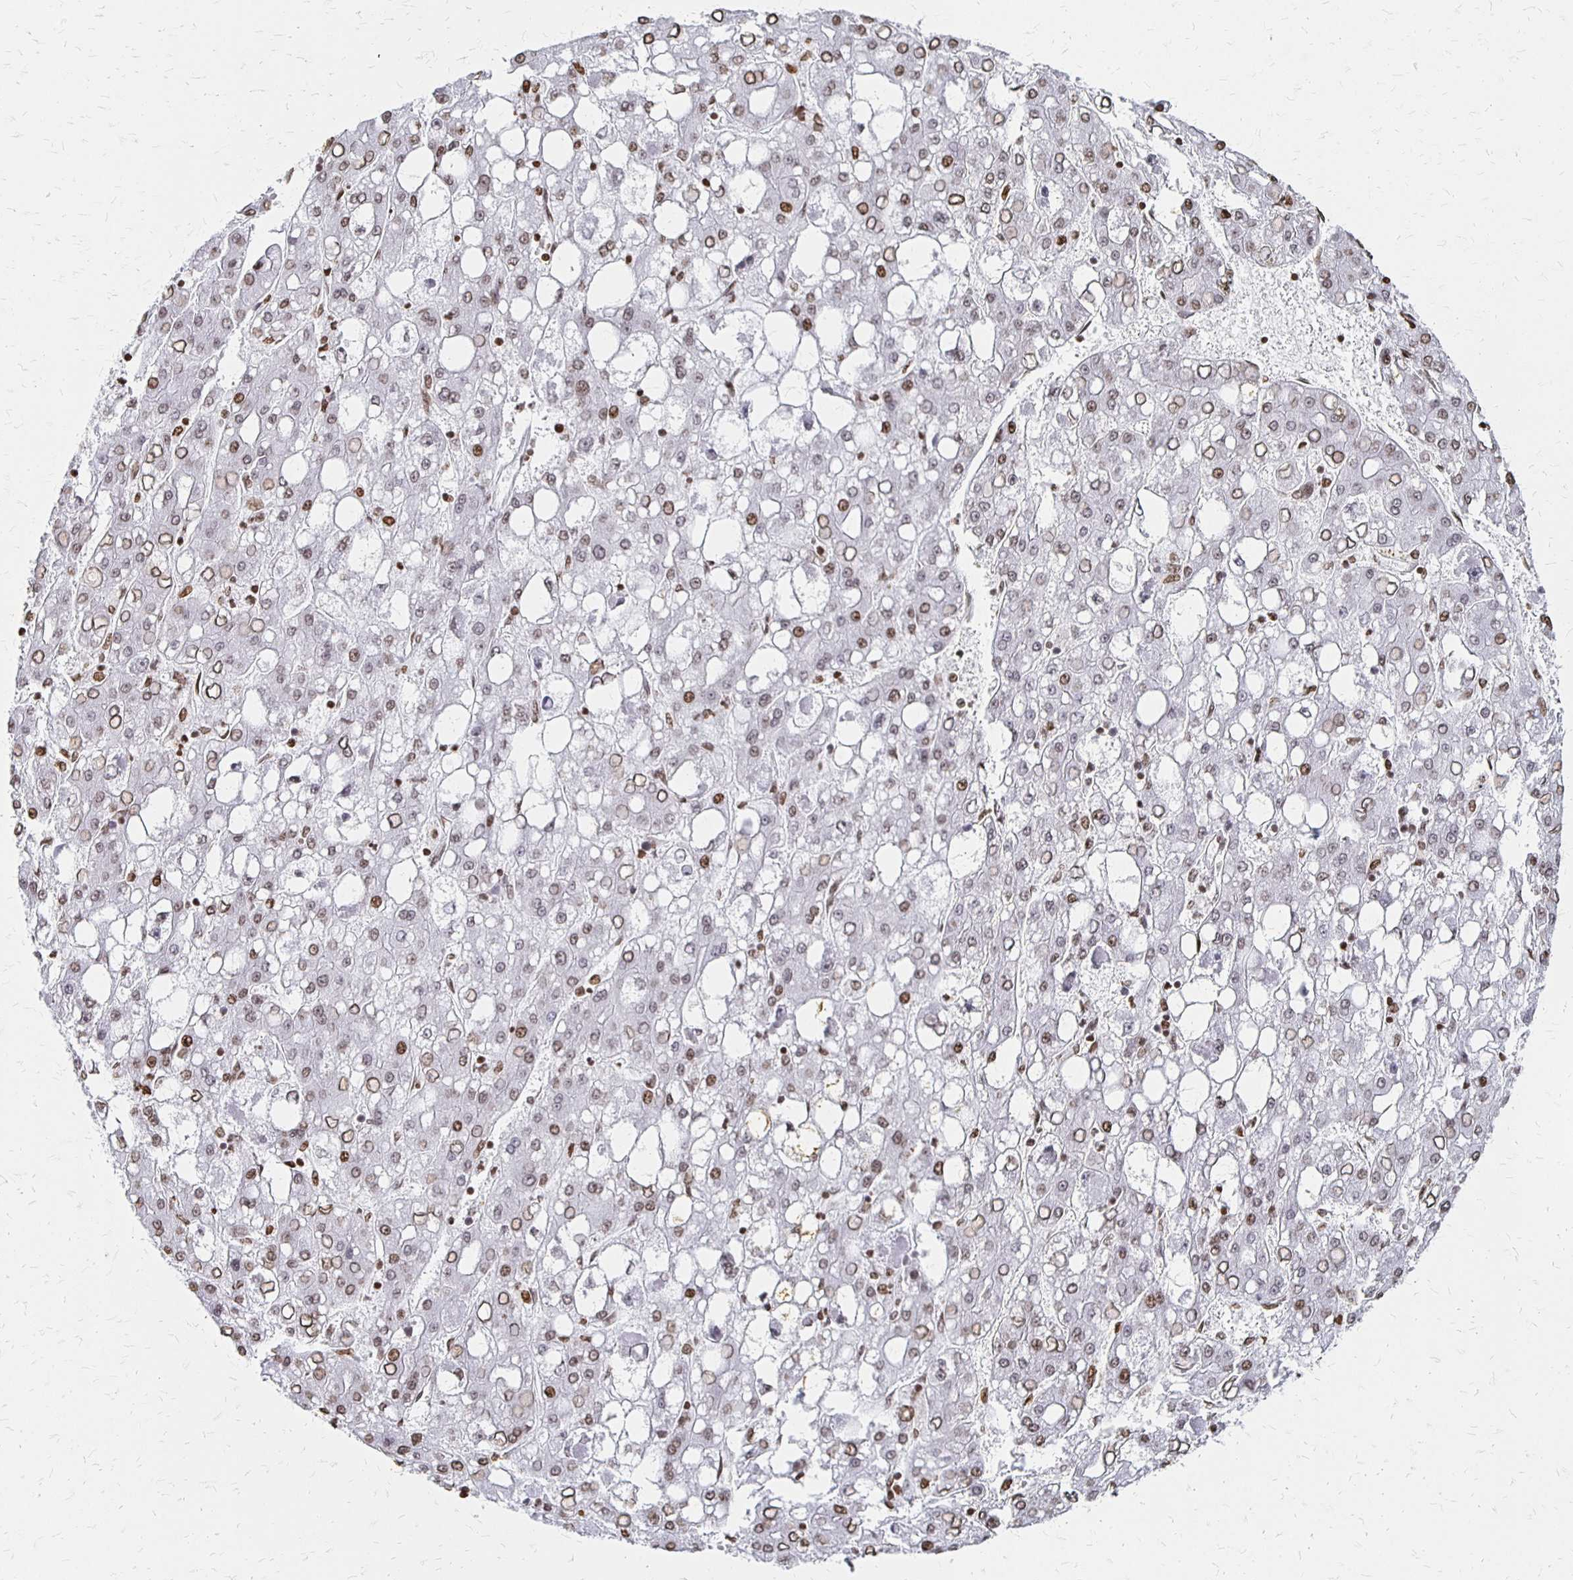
{"staining": {"intensity": "moderate", "quantity": "25%-75%", "location": "nuclear"}, "tissue": "liver cancer", "cell_type": "Tumor cells", "image_type": "cancer", "snomed": [{"axis": "morphology", "description": "Carcinoma, Hepatocellular, NOS"}, {"axis": "topography", "description": "Liver"}], "caption": "Immunohistochemistry micrograph of neoplastic tissue: human hepatocellular carcinoma (liver) stained using IHC reveals medium levels of moderate protein expression localized specifically in the nuclear of tumor cells, appearing as a nuclear brown color.", "gene": "ZNF280C", "patient": {"sex": "male", "age": 65}}